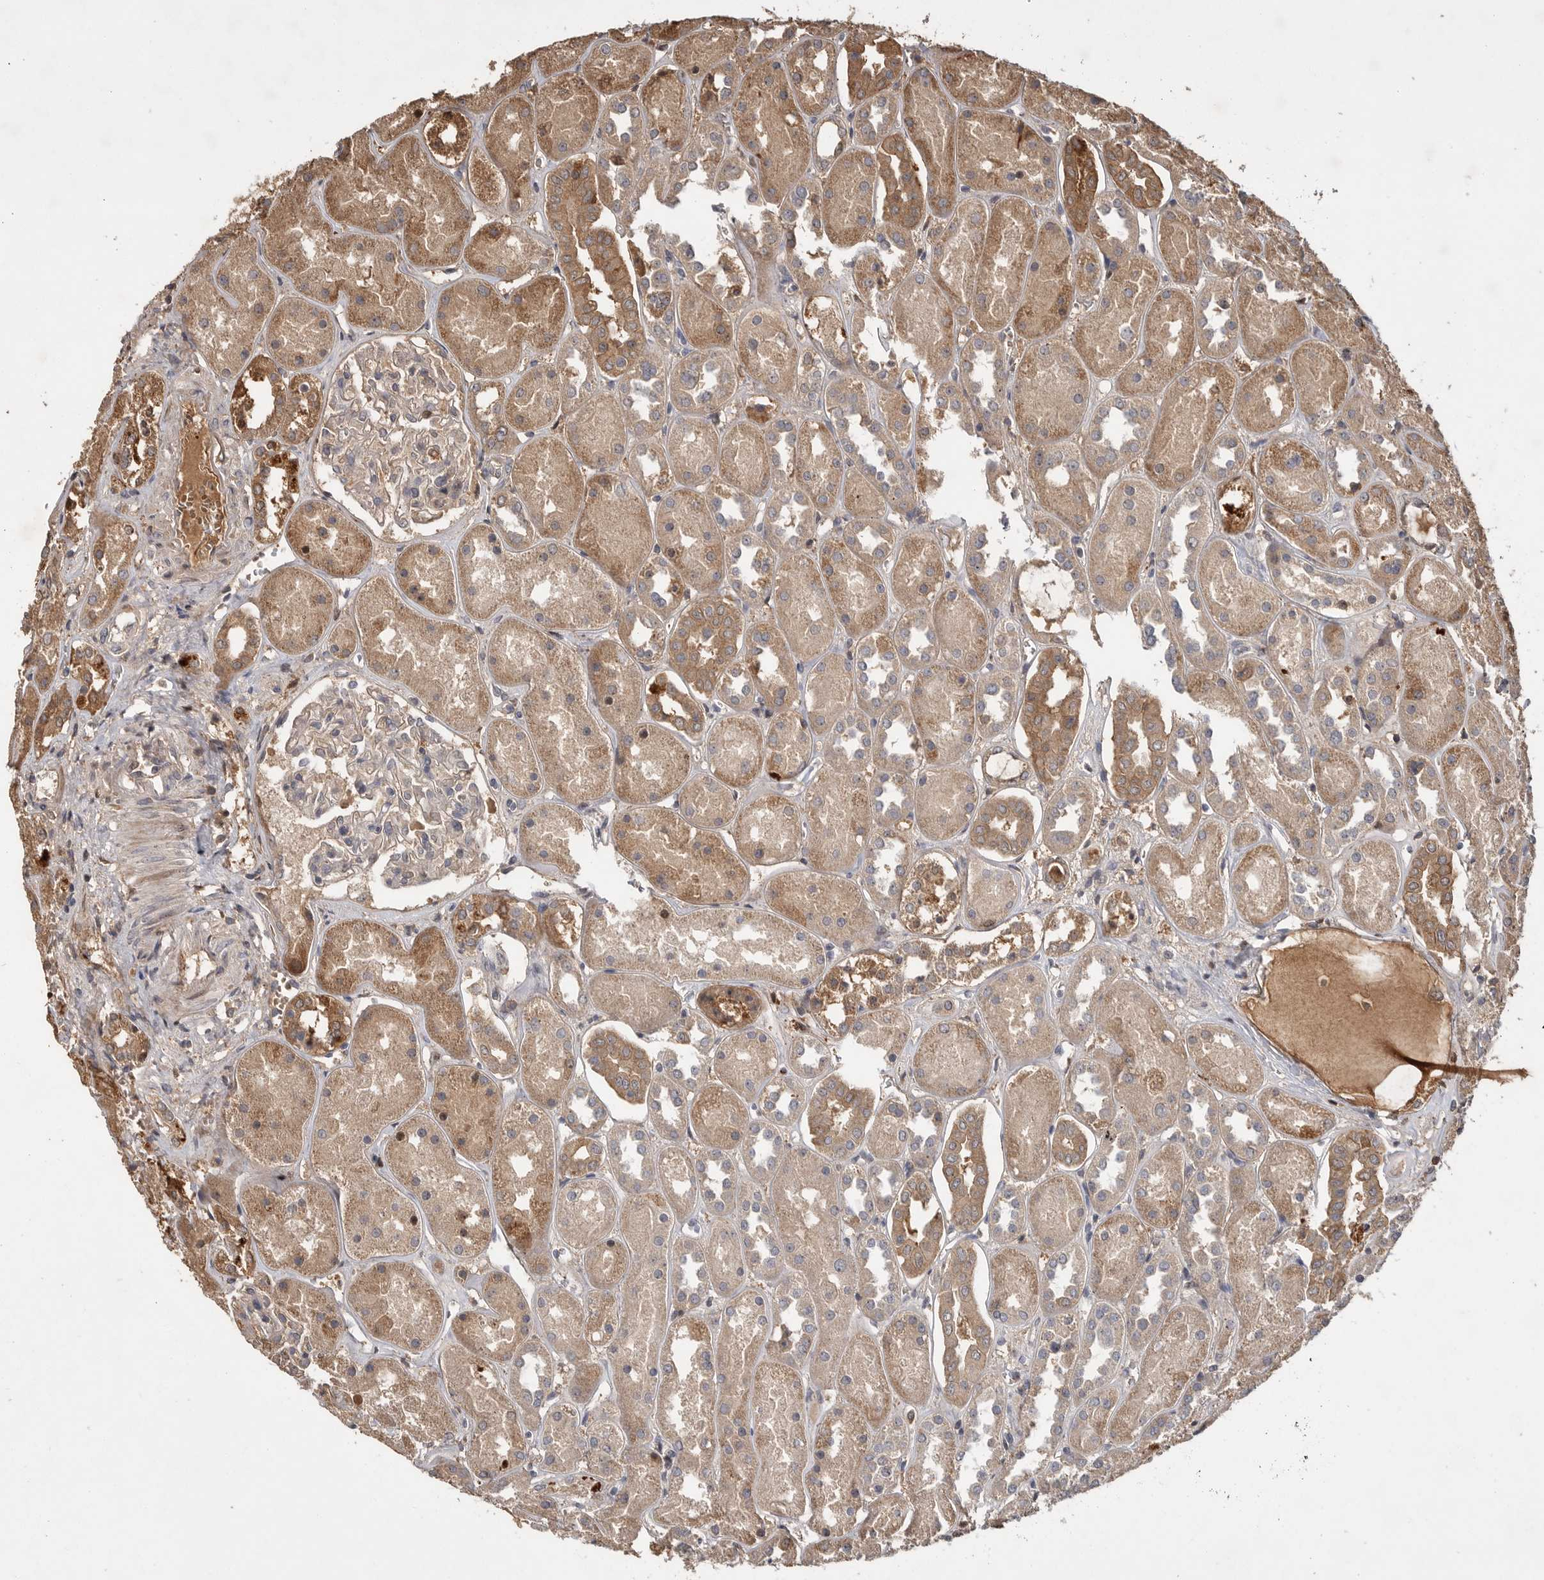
{"staining": {"intensity": "weak", "quantity": ">75%", "location": "cytoplasmic/membranous"}, "tissue": "kidney", "cell_type": "Cells in glomeruli", "image_type": "normal", "snomed": [{"axis": "morphology", "description": "Normal tissue, NOS"}, {"axis": "topography", "description": "Kidney"}], "caption": "The immunohistochemical stain shows weak cytoplasmic/membranous positivity in cells in glomeruli of normal kidney. Immunohistochemistry stains the protein in brown and the nuclei are stained blue.", "gene": "VN1R4", "patient": {"sex": "male", "age": 70}}